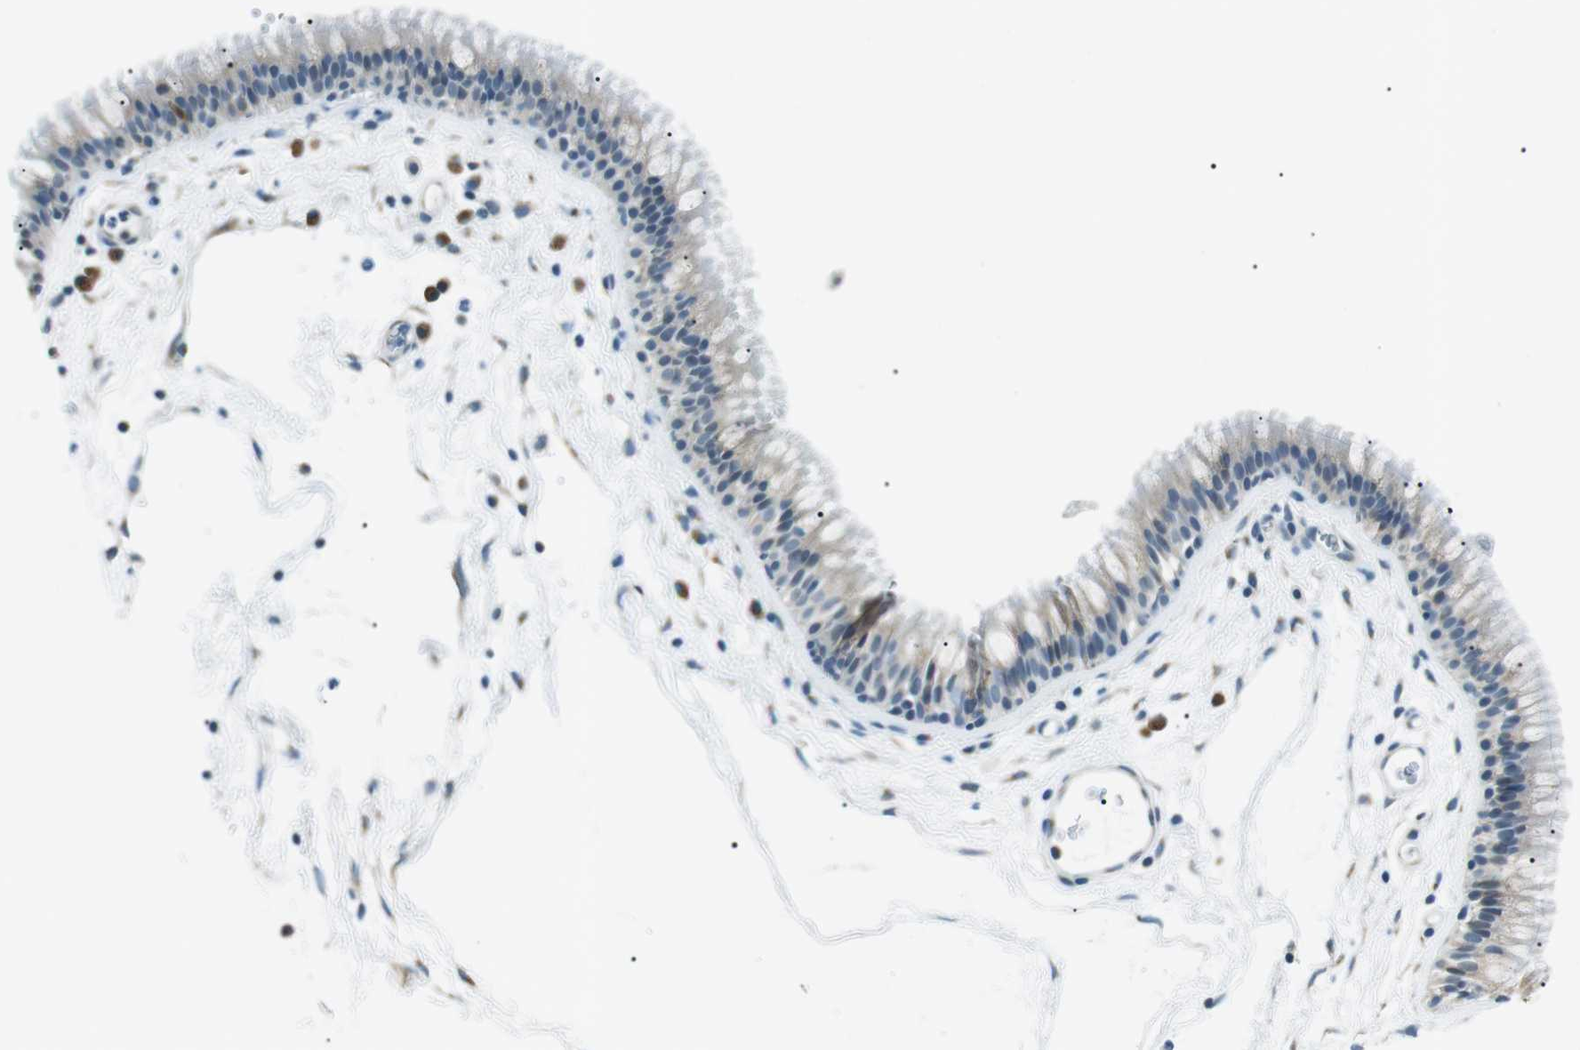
{"staining": {"intensity": "negative", "quantity": "none", "location": "none"}, "tissue": "nasopharynx", "cell_type": "Respiratory epithelial cells", "image_type": "normal", "snomed": [{"axis": "morphology", "description": "Normal tissue, NOS"}, {"axis": "morphology", "description": "Inflammation, NOS"}, {"axis": "topography", "description": "Nasopharynx"}], "caption": "Immunohistochemical staining of normal nasopharynx reveals no significant positivity in respiratory epithelial cells.", "gene": "ENSG00000289724", "patient": {"sex": "male", "age": 48}}